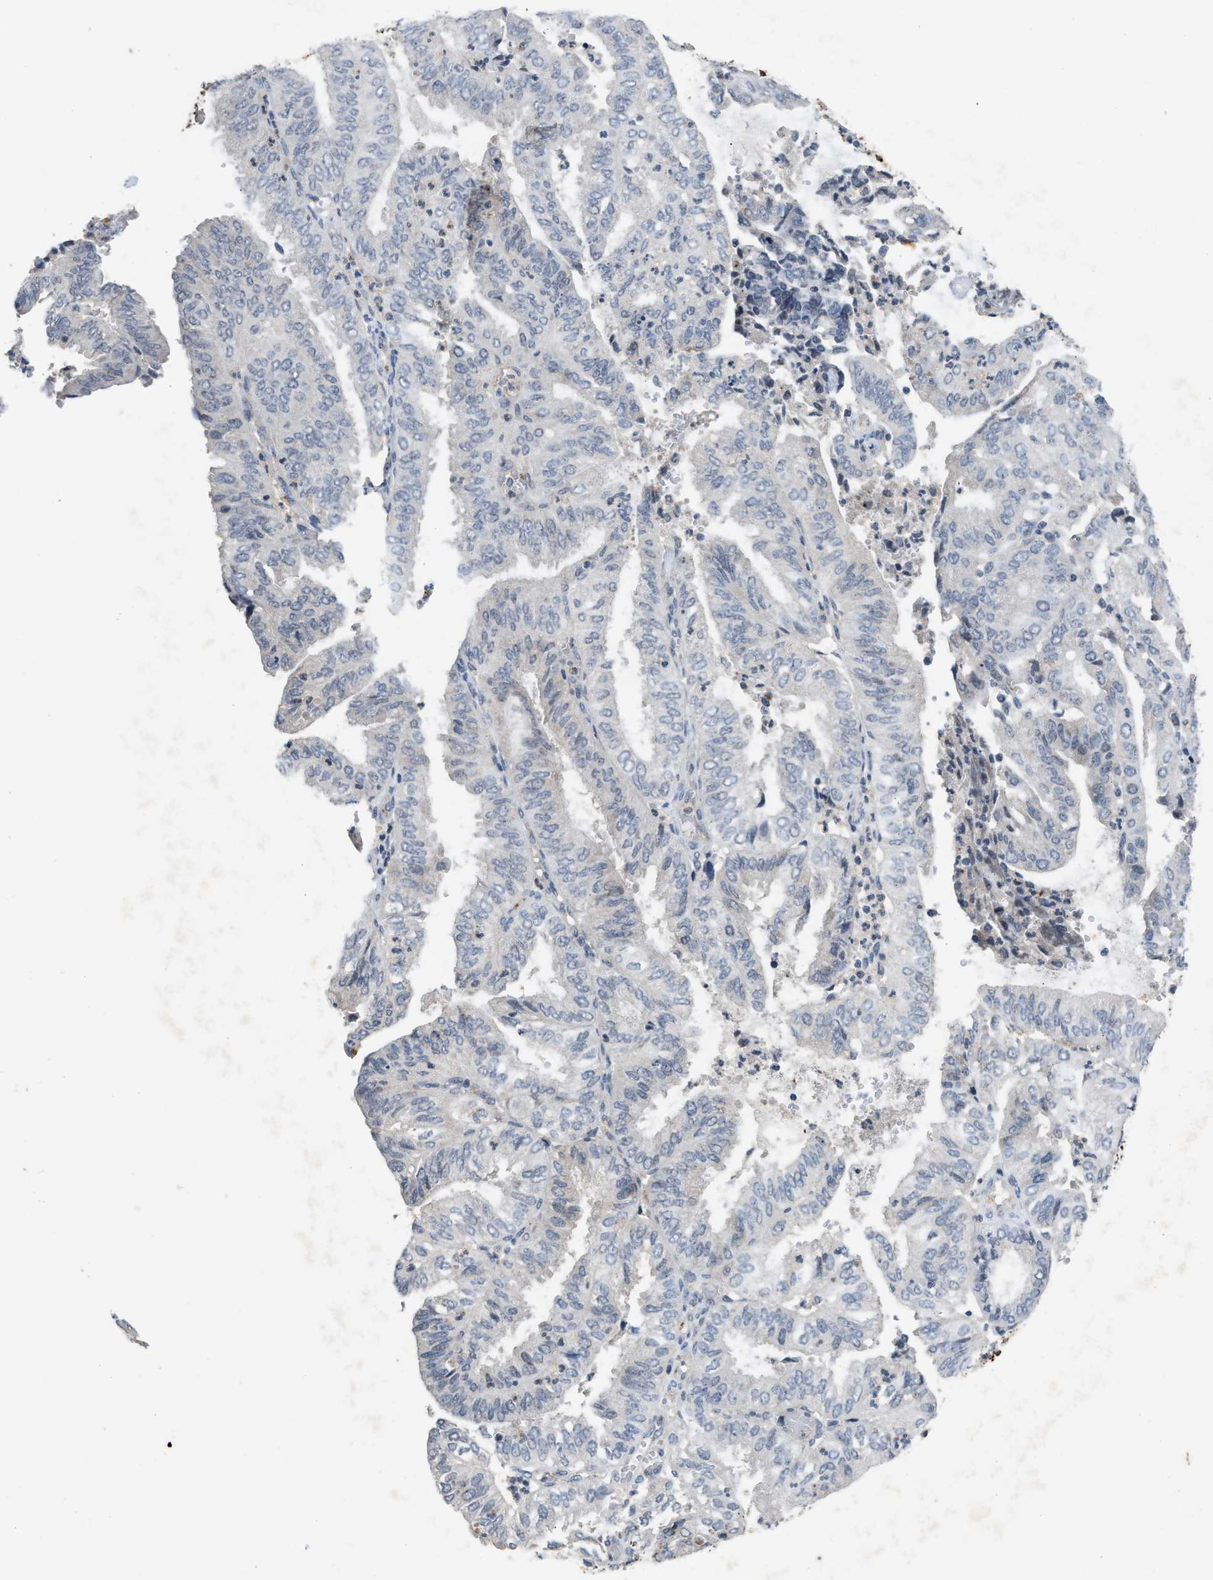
{"staining": {"intensity": "negative", "quantity": "none", "location": "none"}, "tissue": "endometrial cancer", "cell_type": "Tumor cells", "image_type": "cancer", "snomed": [{"axis": "morphology", "description": "Adenocarcinoma, NOS"}, {"axis": "topography", "description": "Uterus"}], "caption": "High power microscopy histopathology image of an immunohistochemistry (IHC) histopathology image of endometrial adenocarcinoma, revealing no significant positivity in tumor cells. The staining was performed using DAB to visualize the protein expression in brown, while the nuclei were stained in blue with hematoxylin (Magnification: 20x).", "gene": "SLC5A5", "patient": {"sex": "female", "age": 60}}